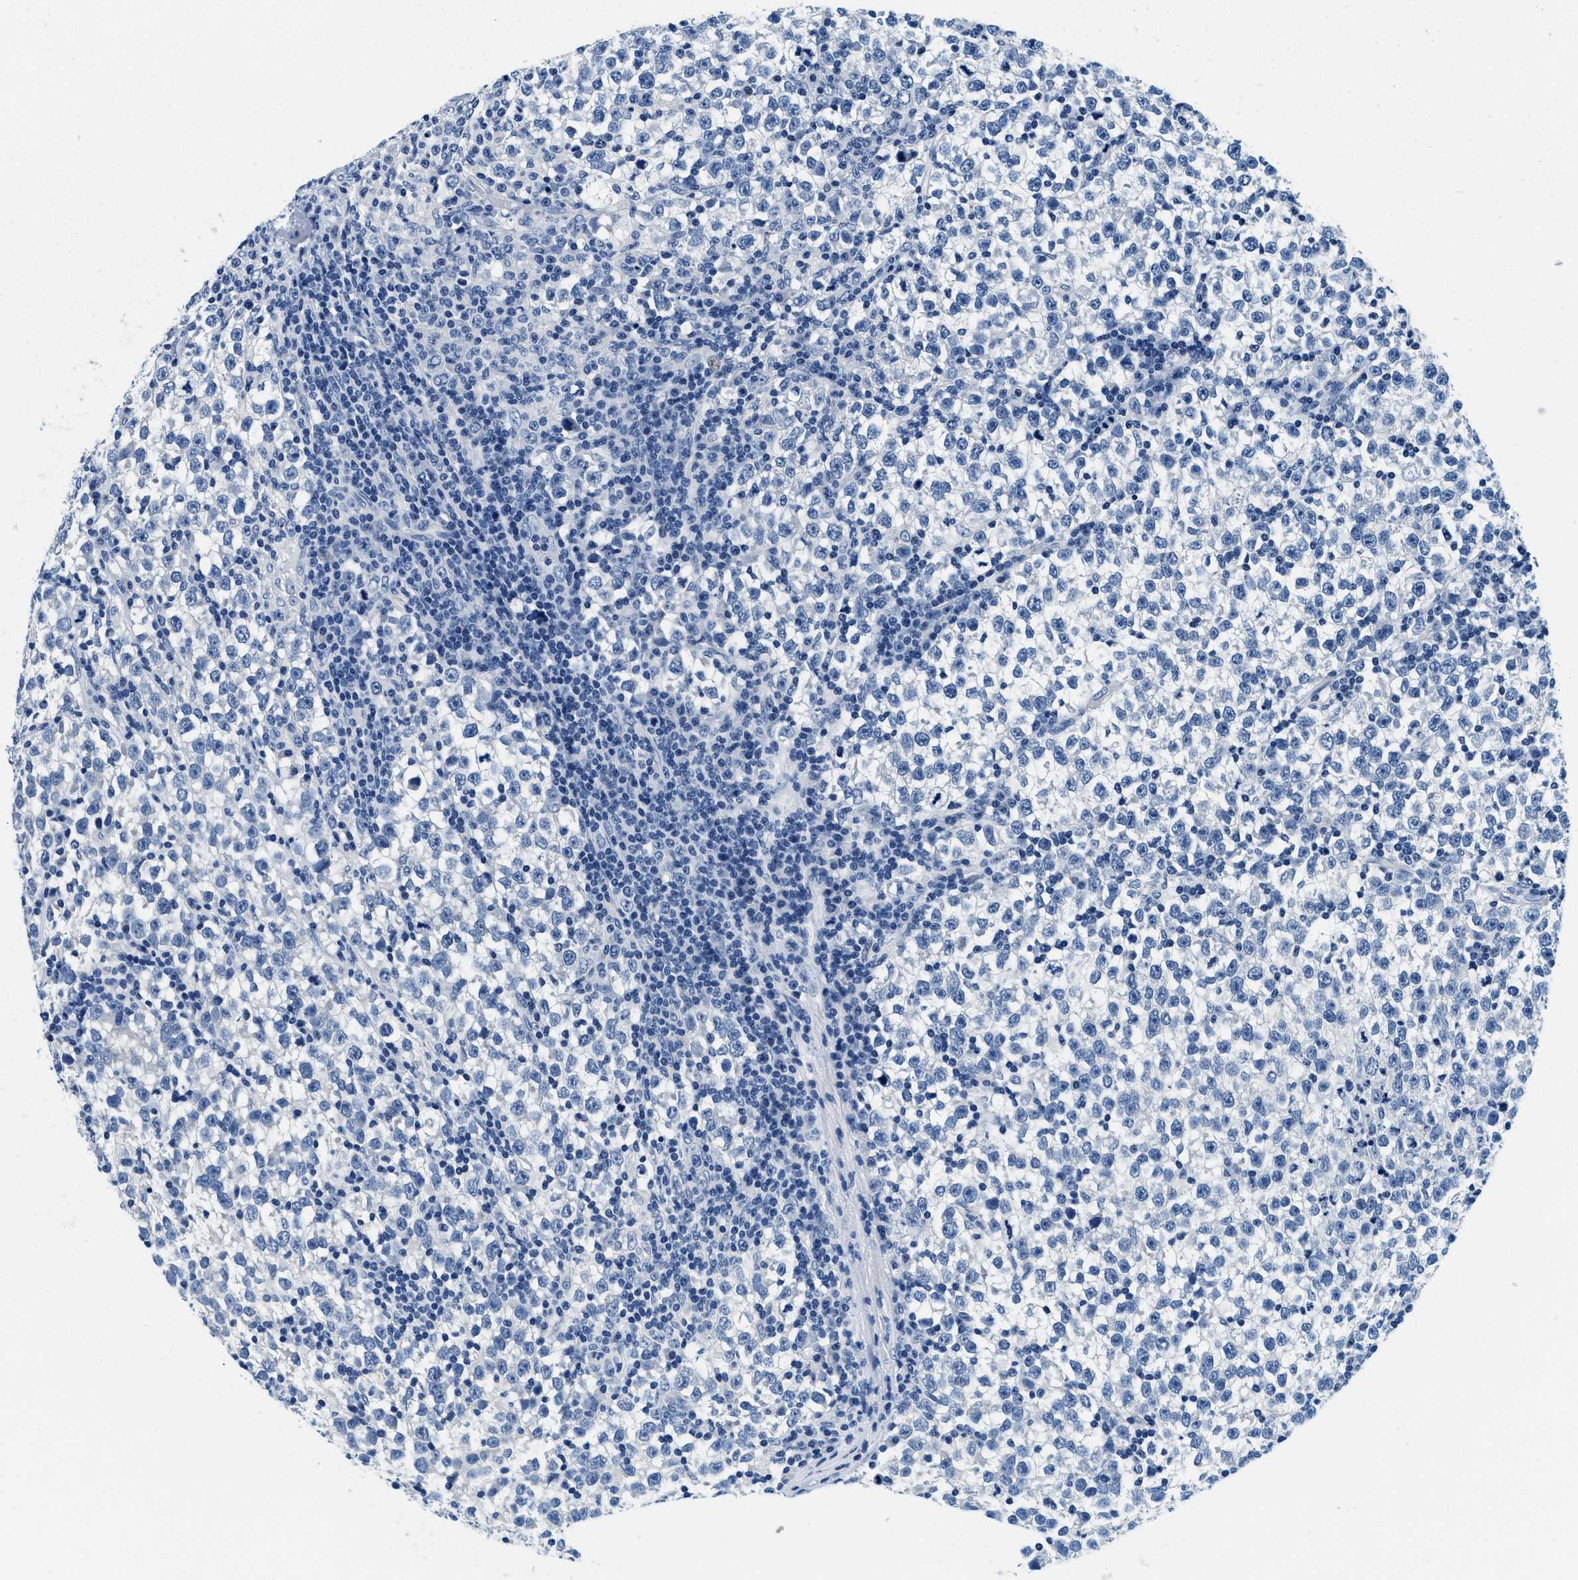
{"staining": {"intensity": "negative", "quantity": "none", "location": "none"}, "tissue": "testis cancer", "cell_type": "Tumor cells", "image_type": "cancer", "snomed": [{"axis": "morphology", "description": "Seminoma, NOS"}, {"axis": "topography", "description": "Testis"}], "caption": "DAB immunohistochemical staining of human testis cancer shows no significant expression in tumor cells.", "gene": "GSTM3", "patient": {"sex": "male", "age": 43}}